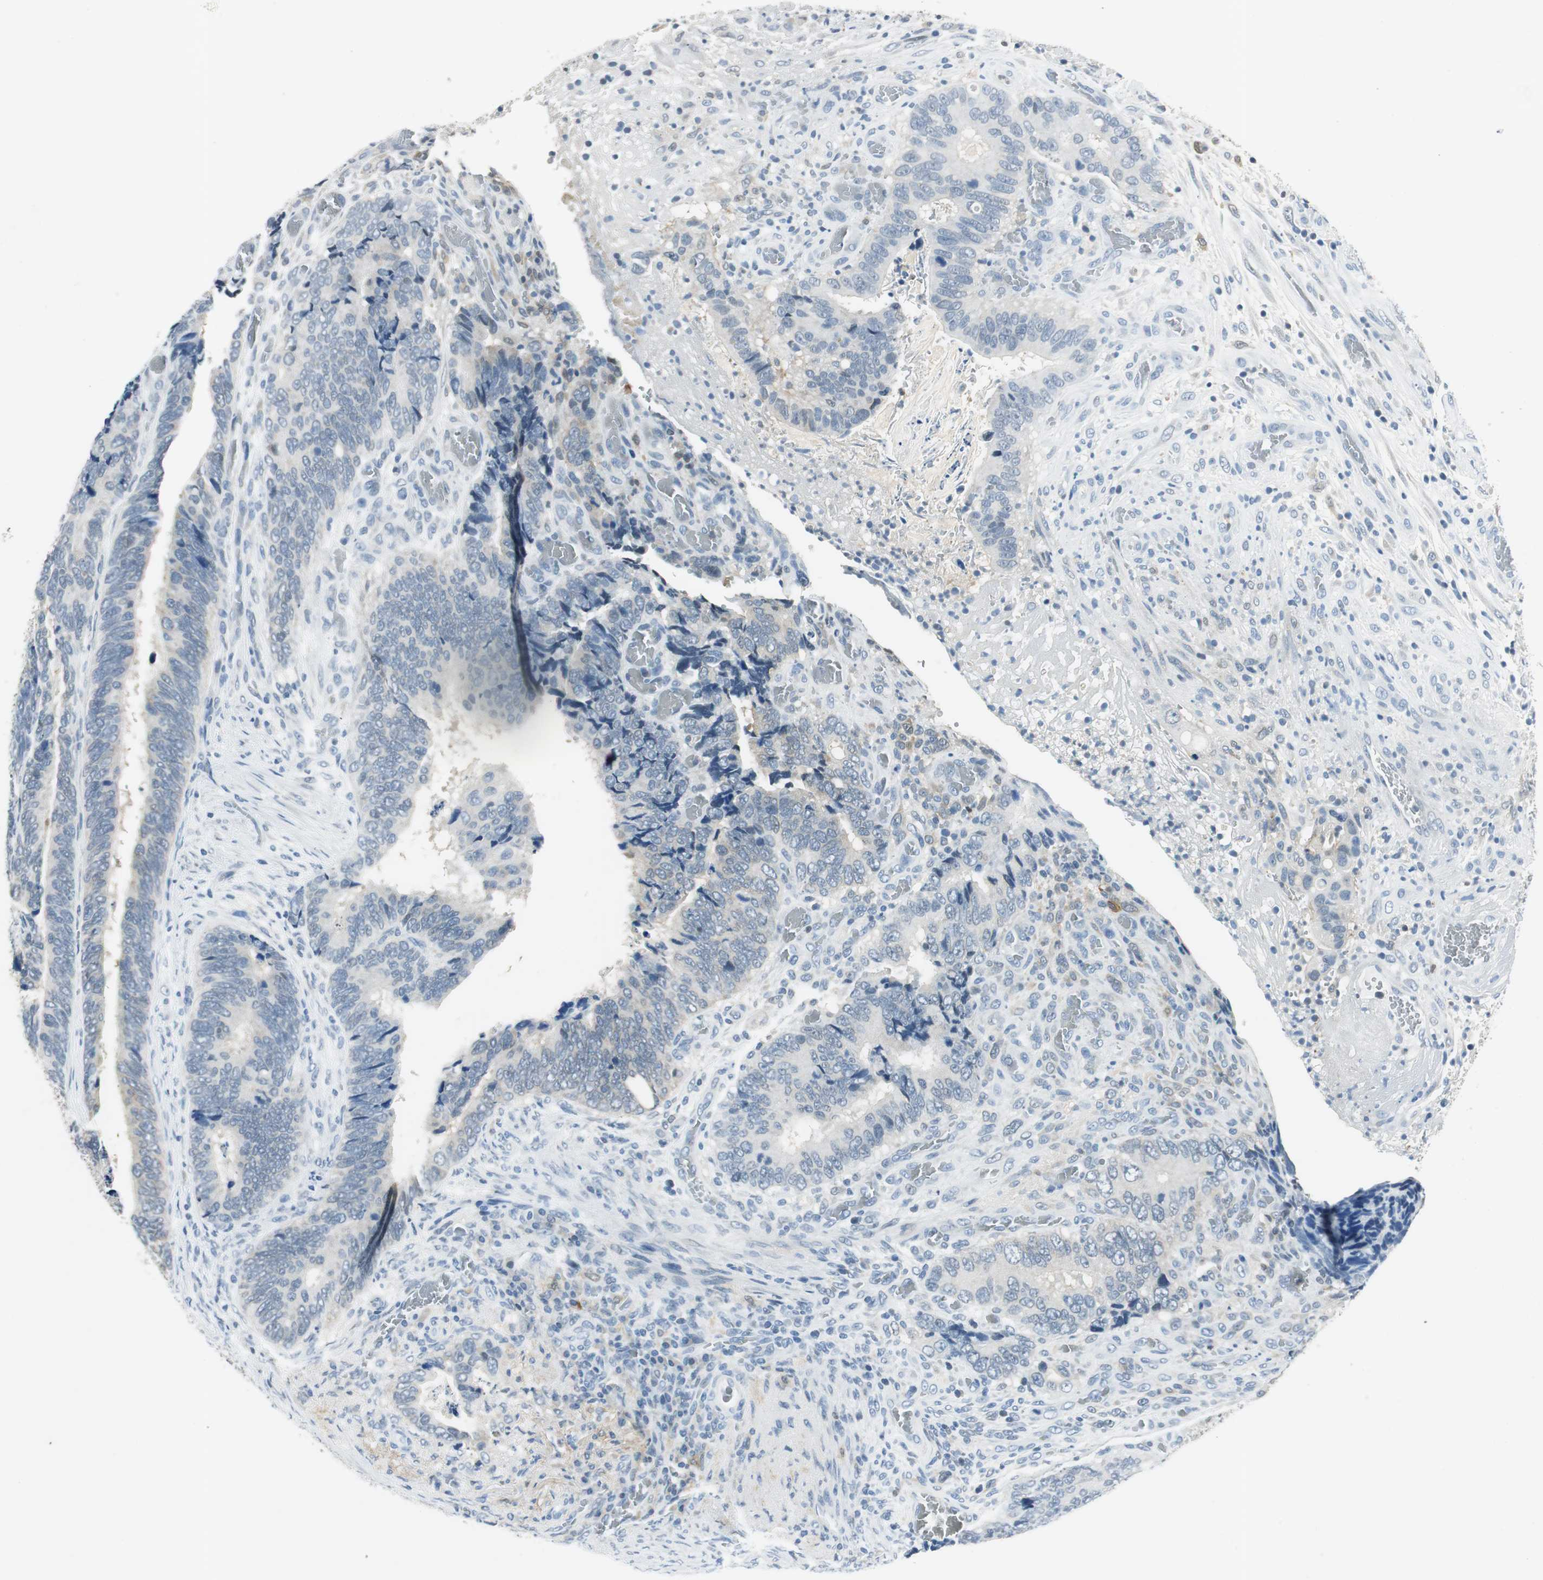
{"staining": {"intensity": "negative", "quantity": "none", "location": "none"}, "tissue": "colorectal cancer", "cell_type": "Tumor cells", "image_type": "cancer", "snomed": [{"axis": "morphology", "description": "Adenocarcinoma, NOS"}, {"axis": "topography", "description": "Colon"}], "caption": "IHC micrograph of human adenocarcinoma (colorectal) stained for a protein (brown), which demonstrates no expression in tumor cells. (DAB immunohistochemistry with hematoxylin counter stain).", "gene": "ME1", "patient": {"sex": "male", "age": 72}}